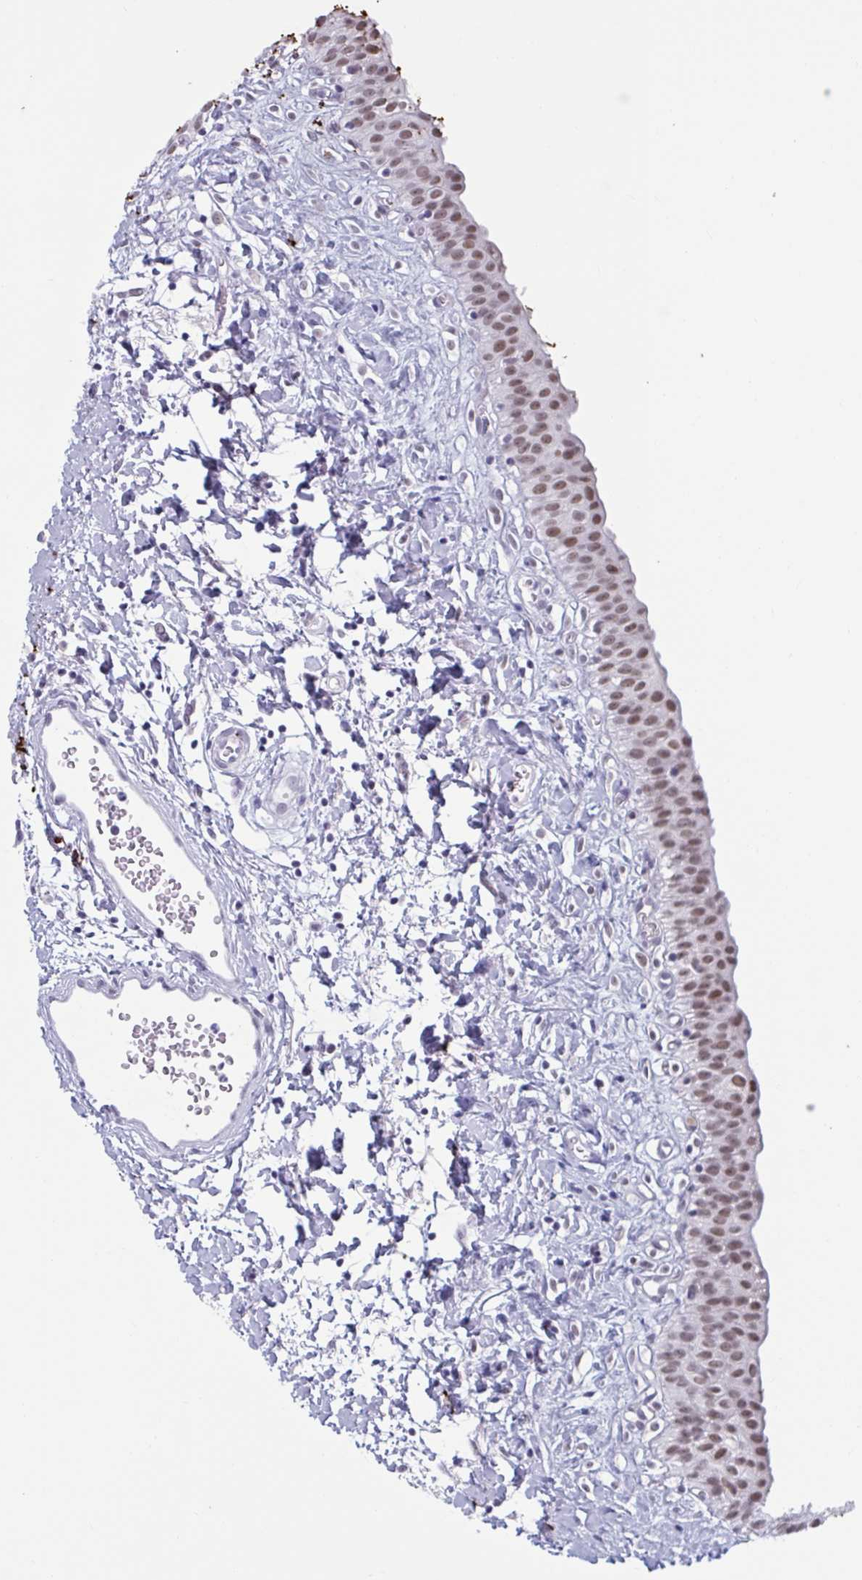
{"staining": {"intensity": "moderate", "quantity": ">75%", "location": "nuclear"}, "tissue": "urinary bladder", "cell_type": "Urothelial cells", "image_type": "normal", "snomed": [{"axis": "morphology", "description": "Normal tissue, NOS"}, {"axis": "topography", "description": "Urinary bladder"}], "caption": "Immunohistochemistry (IHC) micrograph of benign human urinary bladder stained for a protein (brown), which shows medium levels of moderate nuclear positivity in about >75% of urothelial cells.", "gene": "MSMB", "patient": {"sex": "male", "age": 51}}